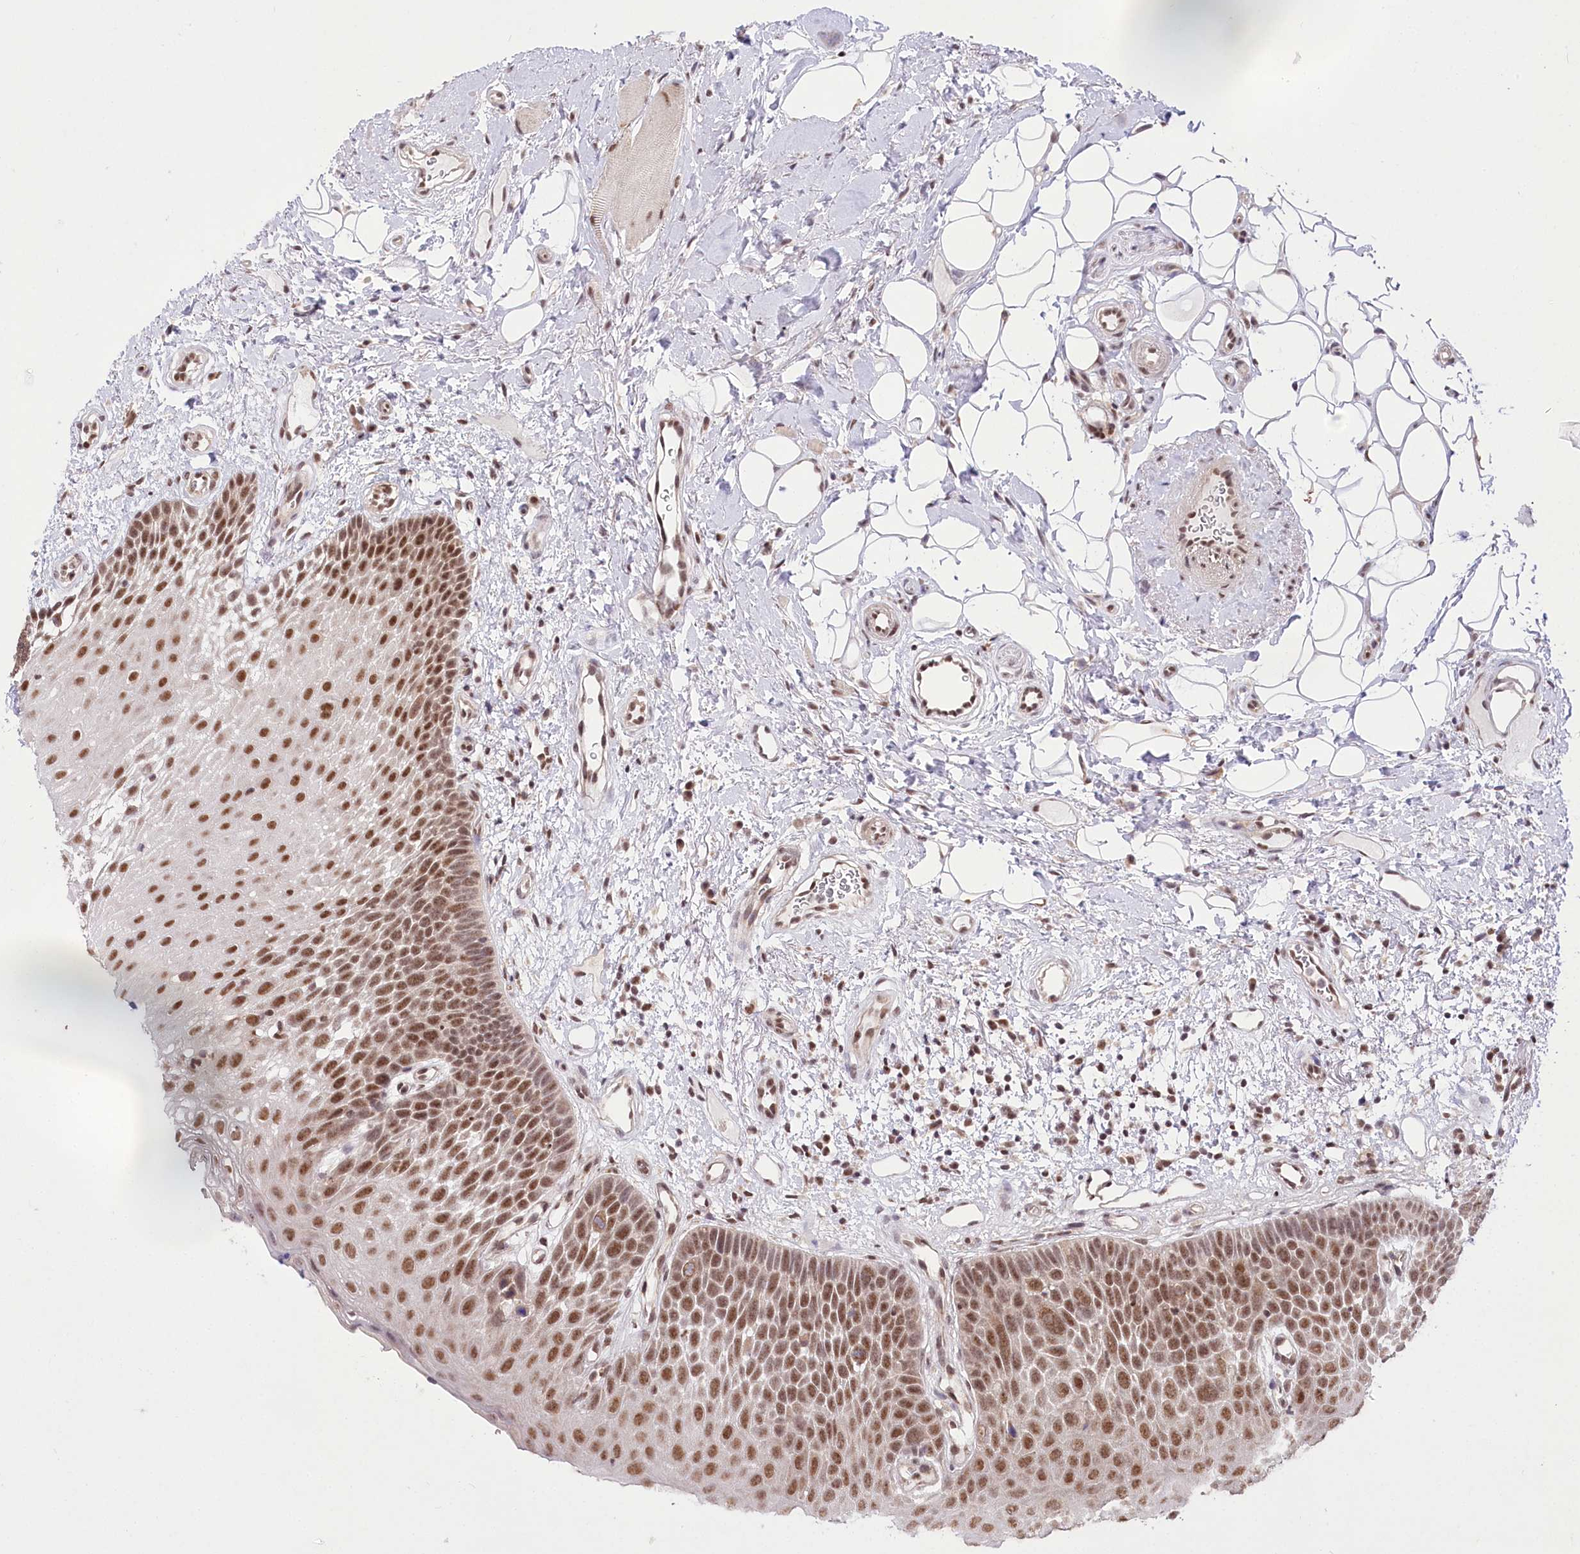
{"staining": {"intensity": "moderate", "quantity": ">75%", "location": "nuclear"}, "tissue": "oral mucosa", "cell_type": "Squamous epithelial cells", "image_type": "normal", "snomed": [{"axis": "morphology", "description": "No evidence of malignacy"}, {"axis": "topography", "description": "Oral tissue"}, {"axis": "topography", "description": "Head-Neck"}], "caption": "A brown stain labels moderate nuclear expression of a protein in squamous epithelial cells of unremarkable oral mucosa.", "gene": "ZMAT2", "patient": {"sex": "male", "age": 68}}